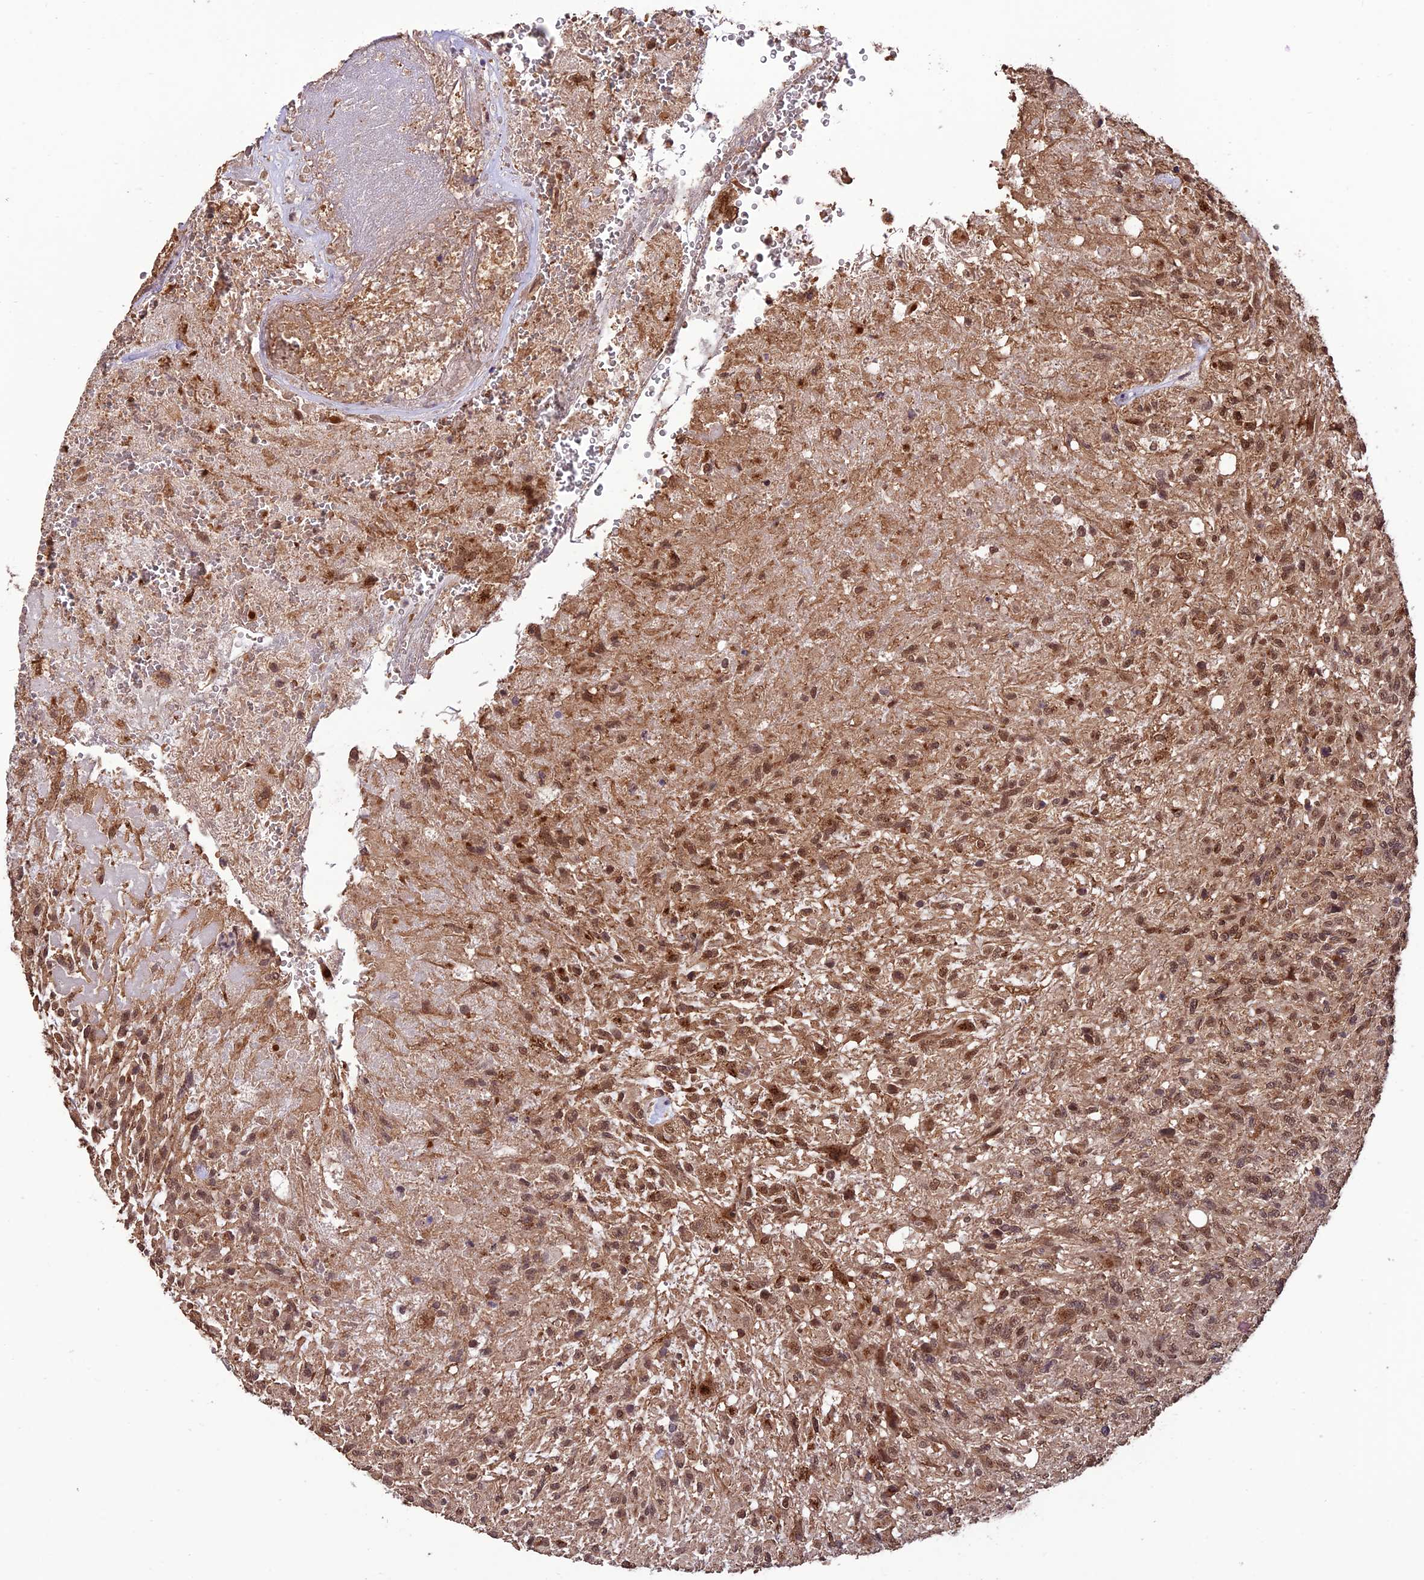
{"staining": {"intensity": "moderate", "quantity": "25%-75%", "location": "nuclear"}, "tissue": "glioma", "cell_type": "Tumor cells", "image_type": "cancer", "snomed": [{"axis": "morphology", "description": "Glioma, malignant, High grade"}, {"axis": "topography", "description": "Brain"}], "caption": "This is a photomicrograph of immunohistochemistry staining of malignant glioma (high-grade), which shows moderate expression in the nuclear of tumor cells.", "gene": "CABIN1", "patient": {"sex": "male", "age": 56}}